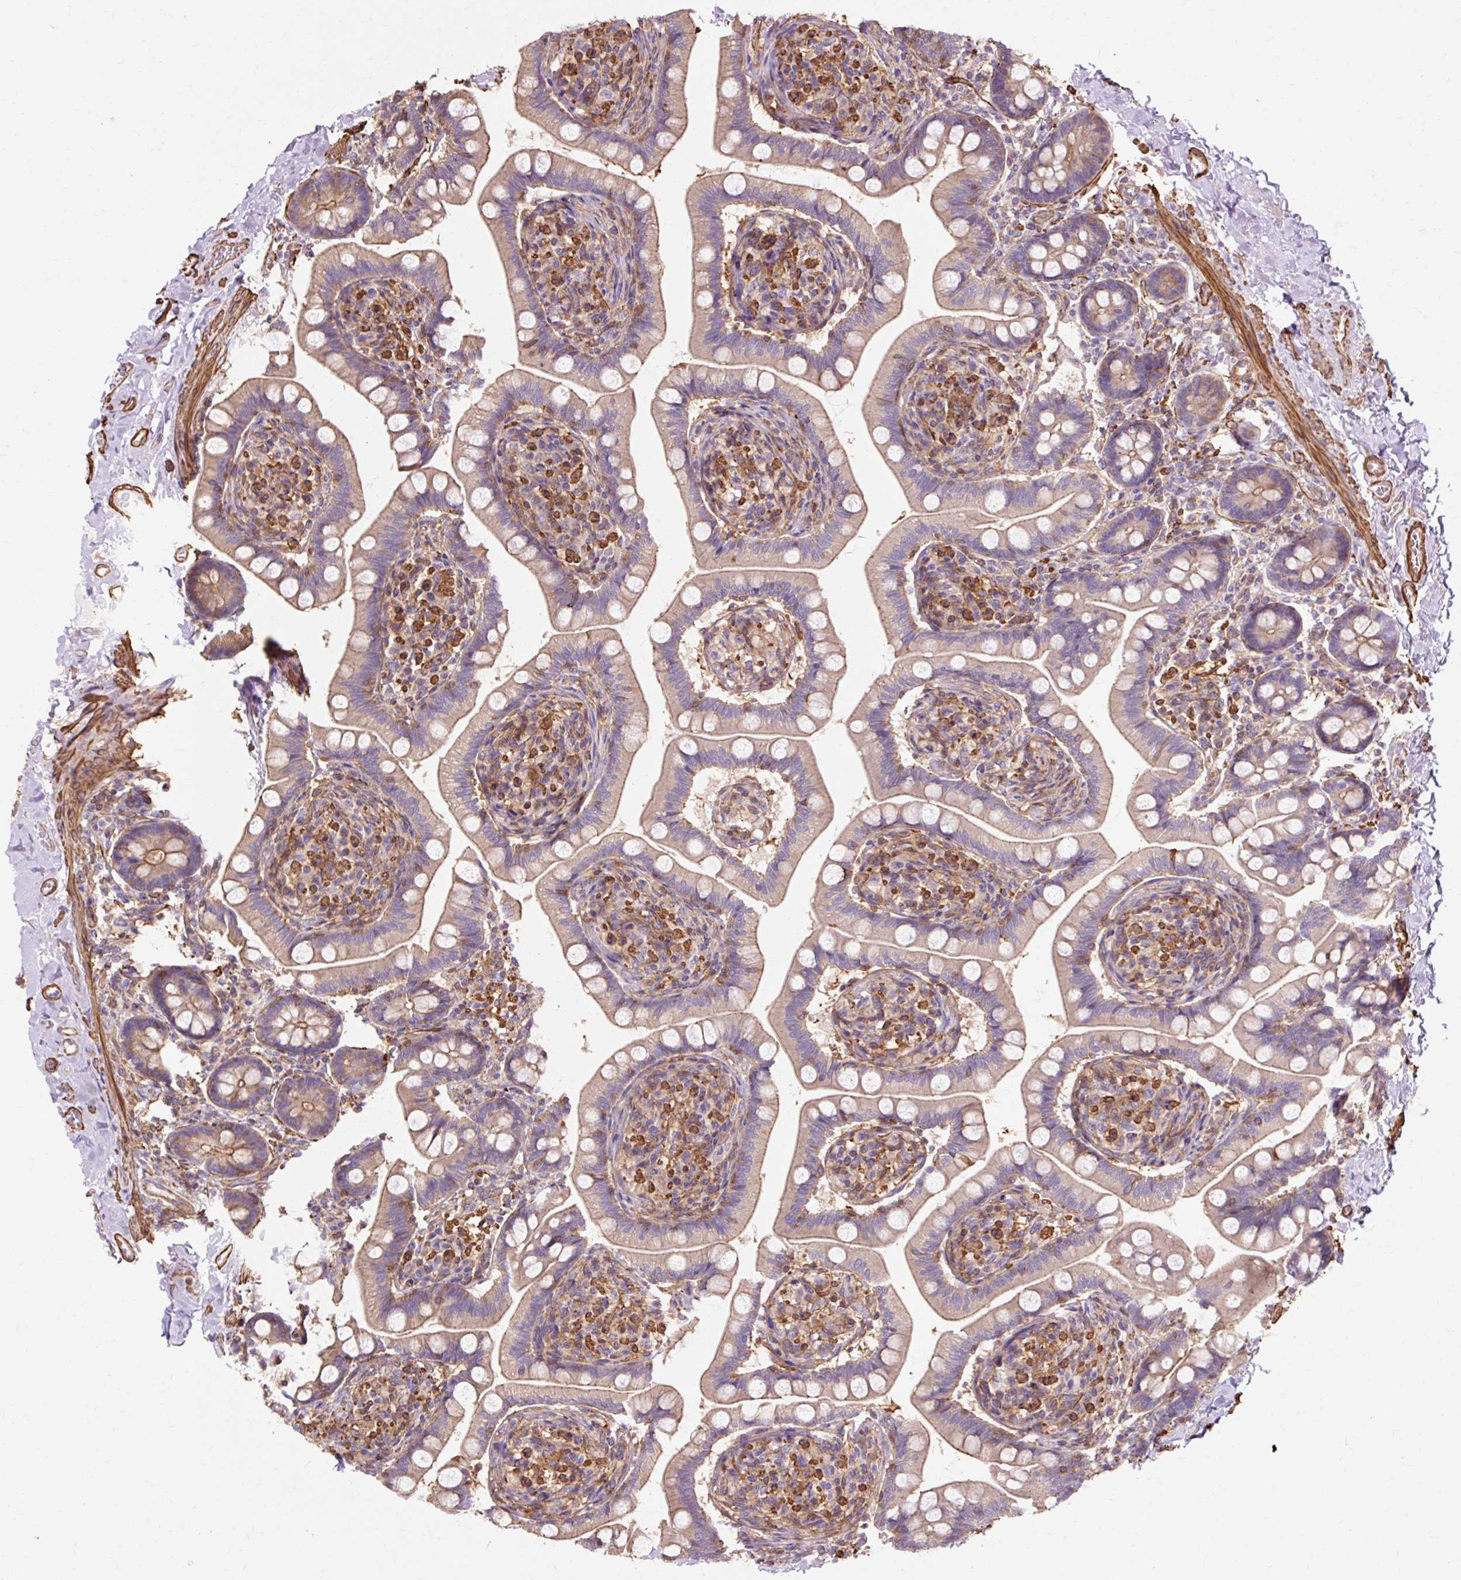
{"staining": {"intensity": "moderate", "quantity": "<25%", "location": "cytoplasmic/membranous"}, "tissue": "small intestine", "cell_type": "Glandular cells", "image_type": "normal", "snomed": [{"axis": "morphology", "description": "Normal tissue, NOS"}, {"axis": "topography", "description": "Small intestine"}], "caption": "Brown immunohistochemical staining in benign small intestine reveals moderate cytoplasmic/membranous expression in approximately <25% of glandular cells.", "gene": "TBC1D2B", "patient": {"sex": "female", "age": 64}}